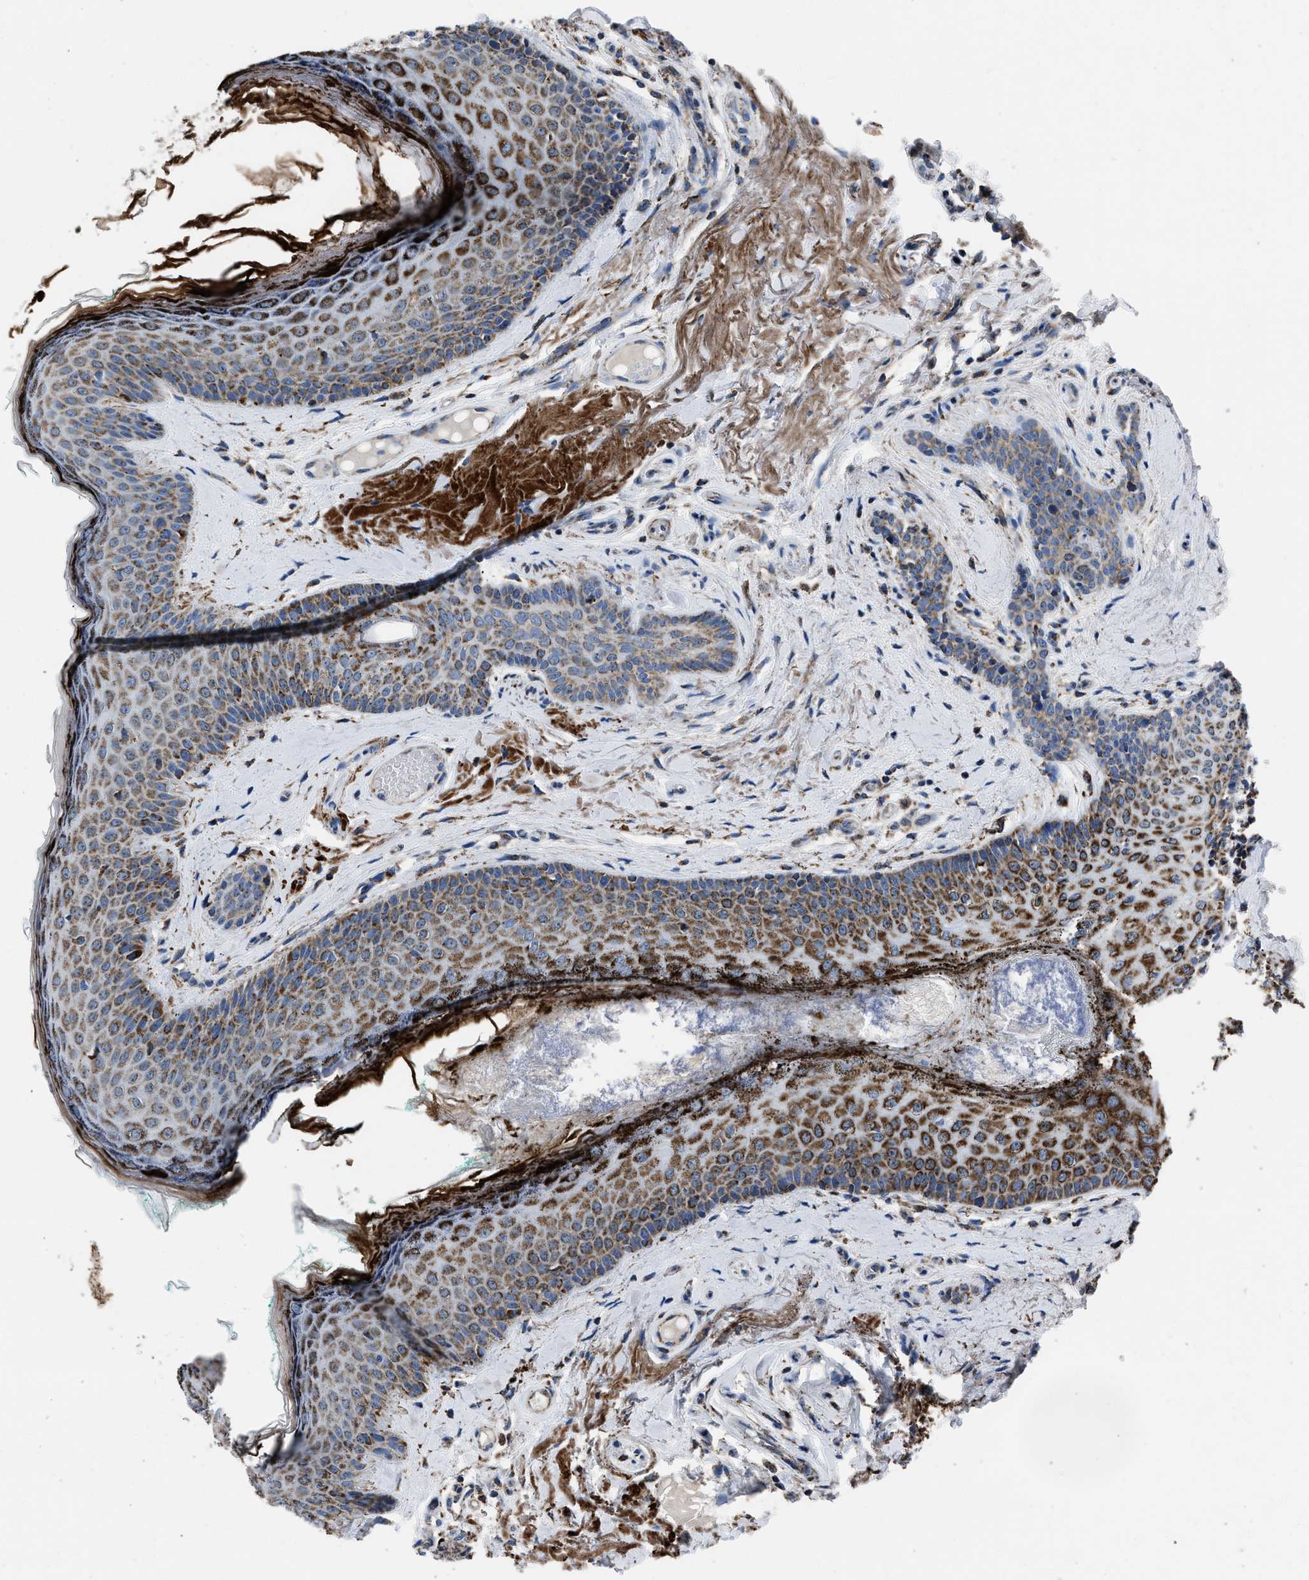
{"staining": {"intensity": "strong", "quantity": "25%-75%", "location": "cytoplasmic/membranous"}, "tissue": "oral mucosa", "cell_type": "Squamous epithelial cells", "image_type": "normal", "snomed": [{"axis": "morphology", "description": "Normal tissue, NOS"}, {"axis": "topography", "description": "Skin"}, {"axis": "topography", "description": "Oral tissue"}], "caption": "Immunohistochemical staining of unremarkable oral mucosa exhibits 25%-75% levels of strong cytoplasmic/membranous protein positivity in about 25%-75% of squamous epithelial cells.", "gene": "NSD3", "patient": {"sex": "male", "age": 84}}